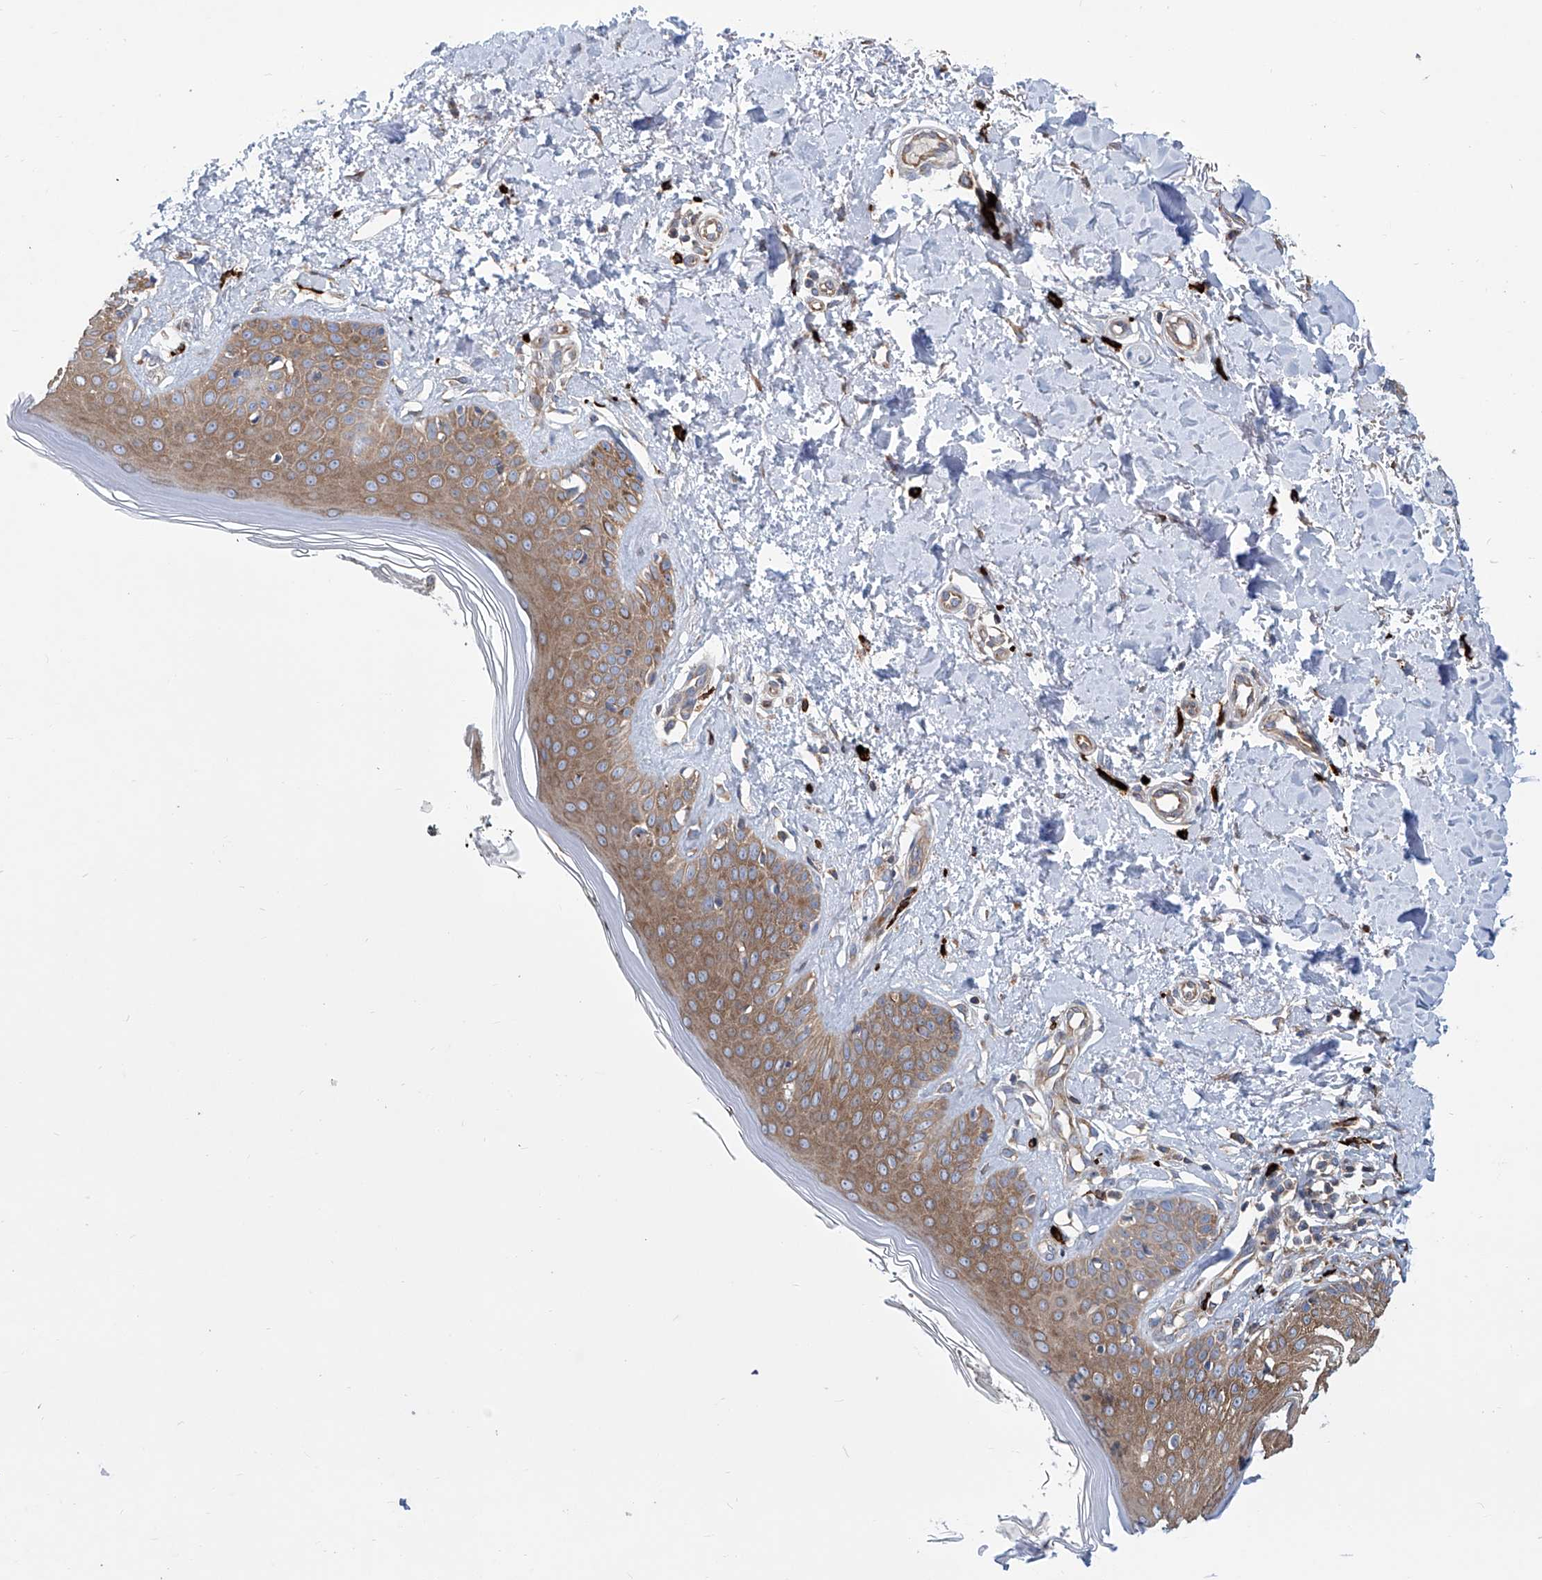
{"staining": {"intensity": "negative", "quantity": "none", "location": "none"}, "tissue": "skin", "cell_type": "Fibroblasts", "image_type": "normal", "snomed": [{"axis": "morphology", "description": "Normal tissue, NOS"}, {"axis": "topography", "description": "Skin"}], "caption": "Immunohistochemical staining of benign skin shows no significant positivity in fibroblasts.", "gene": "SENP2", "patient": {"sex": "female", "age": 64}}